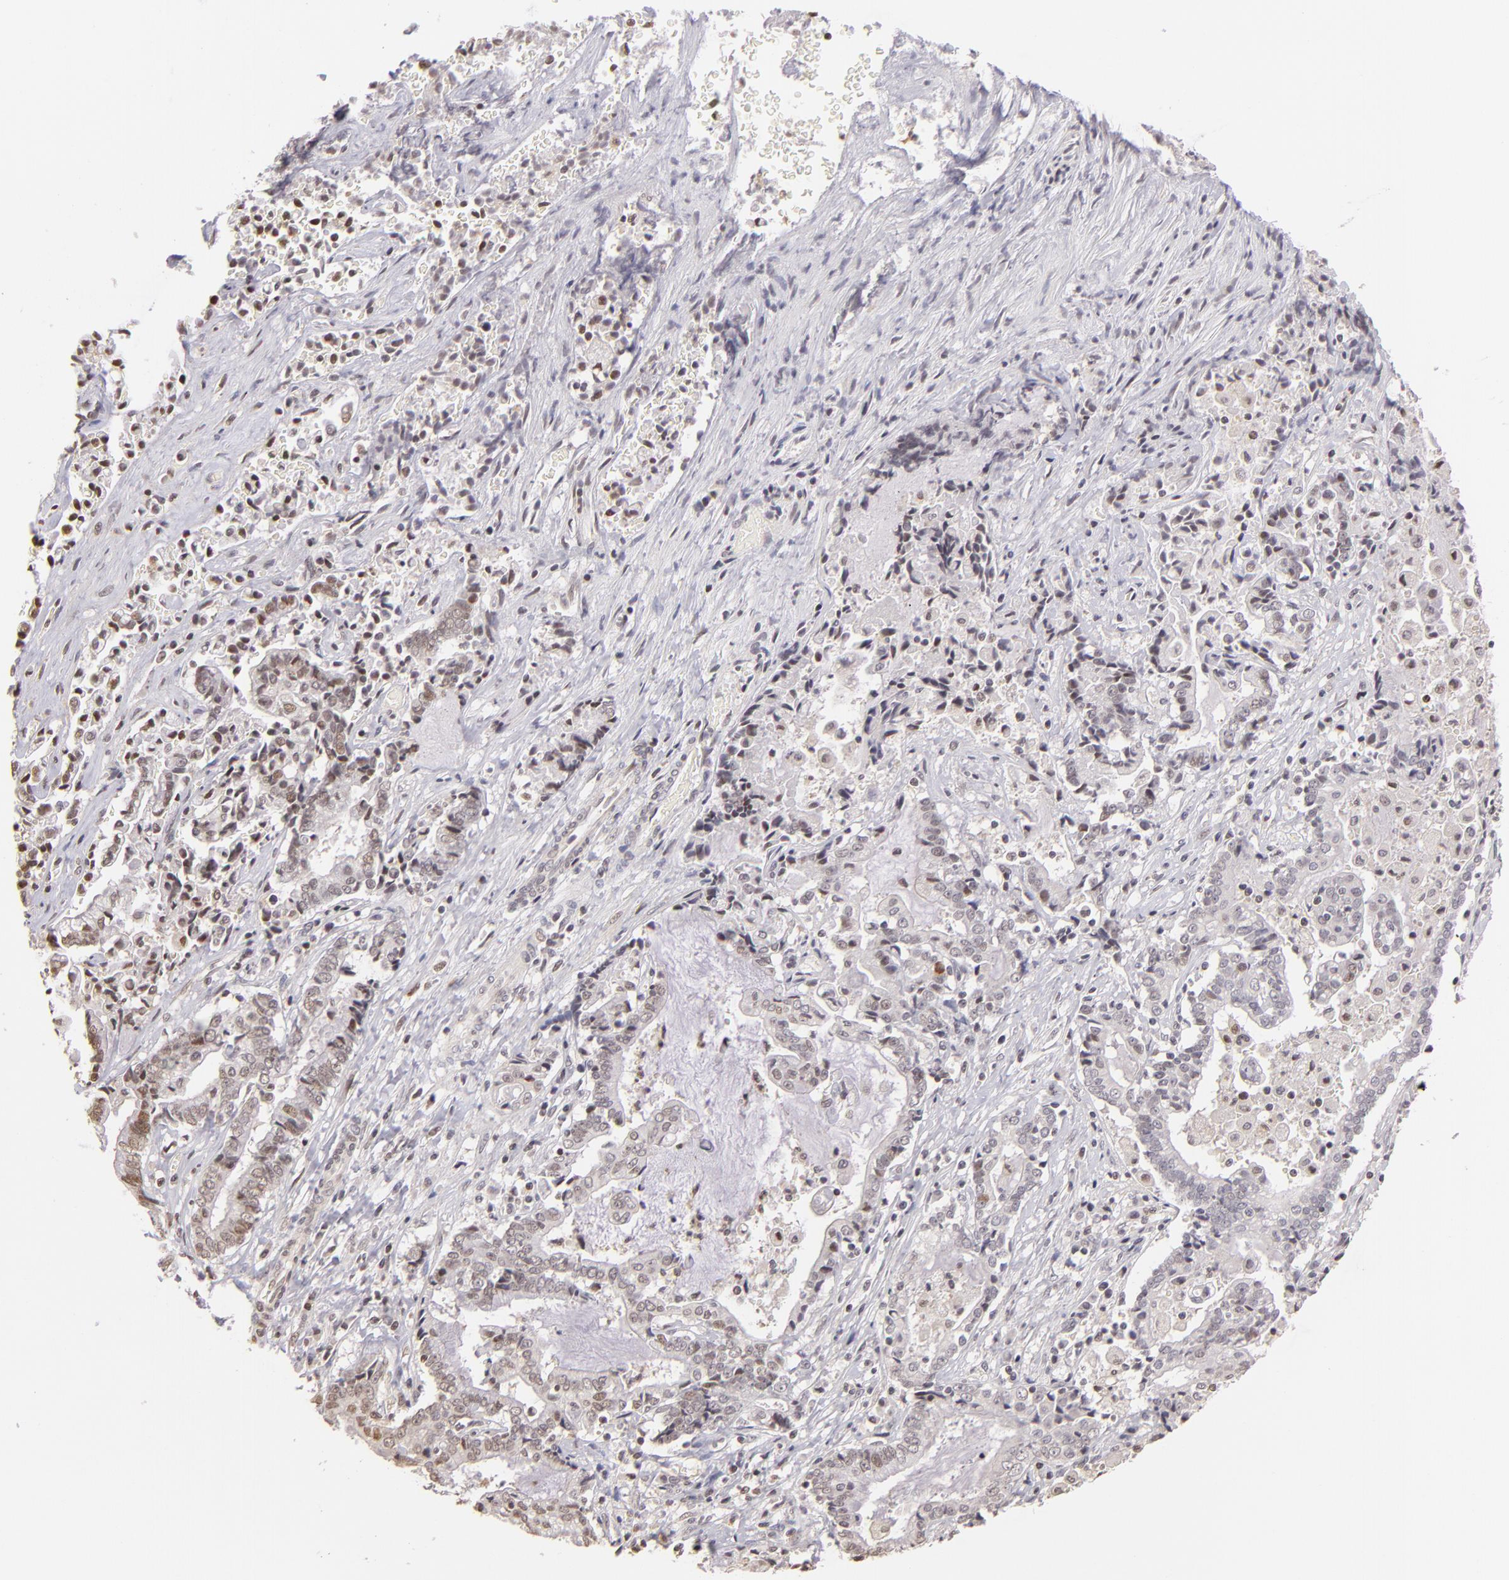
{"staining": {"intensity": "weak", "quantity": "<25%", "location": "nuclear"}, "tissue": "liver cancer", "cell_type": "Tumor cells", "image_type": "cancer", "snomed": [{"axis": "morphology", "description": "Cholangiocarcinoma"}, {"axis": "topography", "description": "Liver"}], "caption": "Tumor cells are negative for brown protein staining in liver cancer.", "gene": "RARB", "patient": {"sex": "male", "age": 57}}